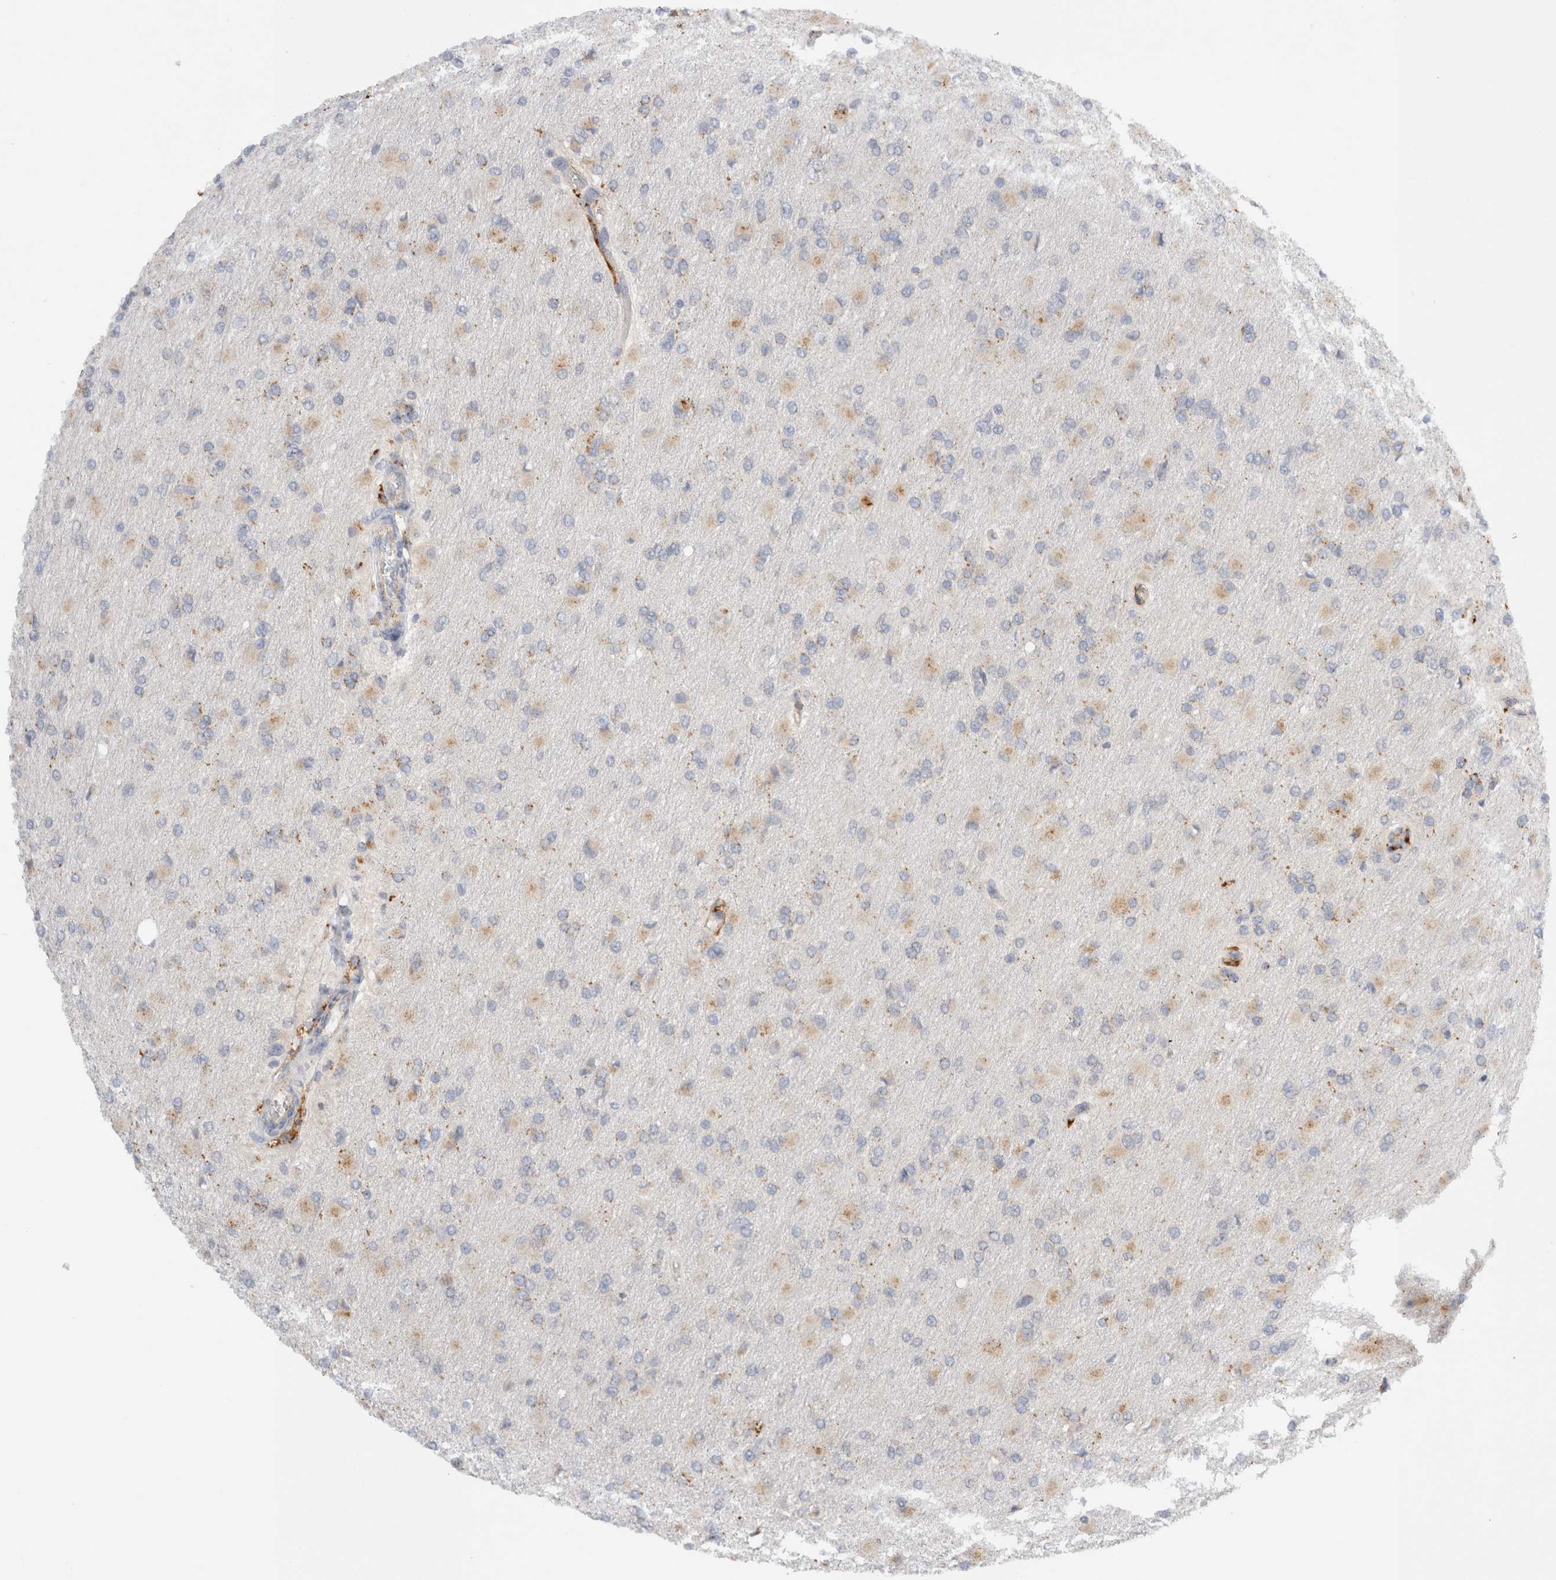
{"staining": {"intensity": "weak", "quantity": "25%-75%", "location": "cytoplasmic/membranous"}, "tissue": "glioma", "cell_type": "Tumor cells", "image_type": "cancer", "snomed": [{"axis": "morphology", "description": "Glioma, malignant, High grade"}, {"axis": "topography", "description": "Cerebral cortex"}], "caption": "Brown immunohistochemical staining in glioma demonstrates weak cytoplasmic/membranous expression in approximately 25%-75% of tumor cells.", "gene": "GNS", "patient": {"sex": "female", "age": 36}}